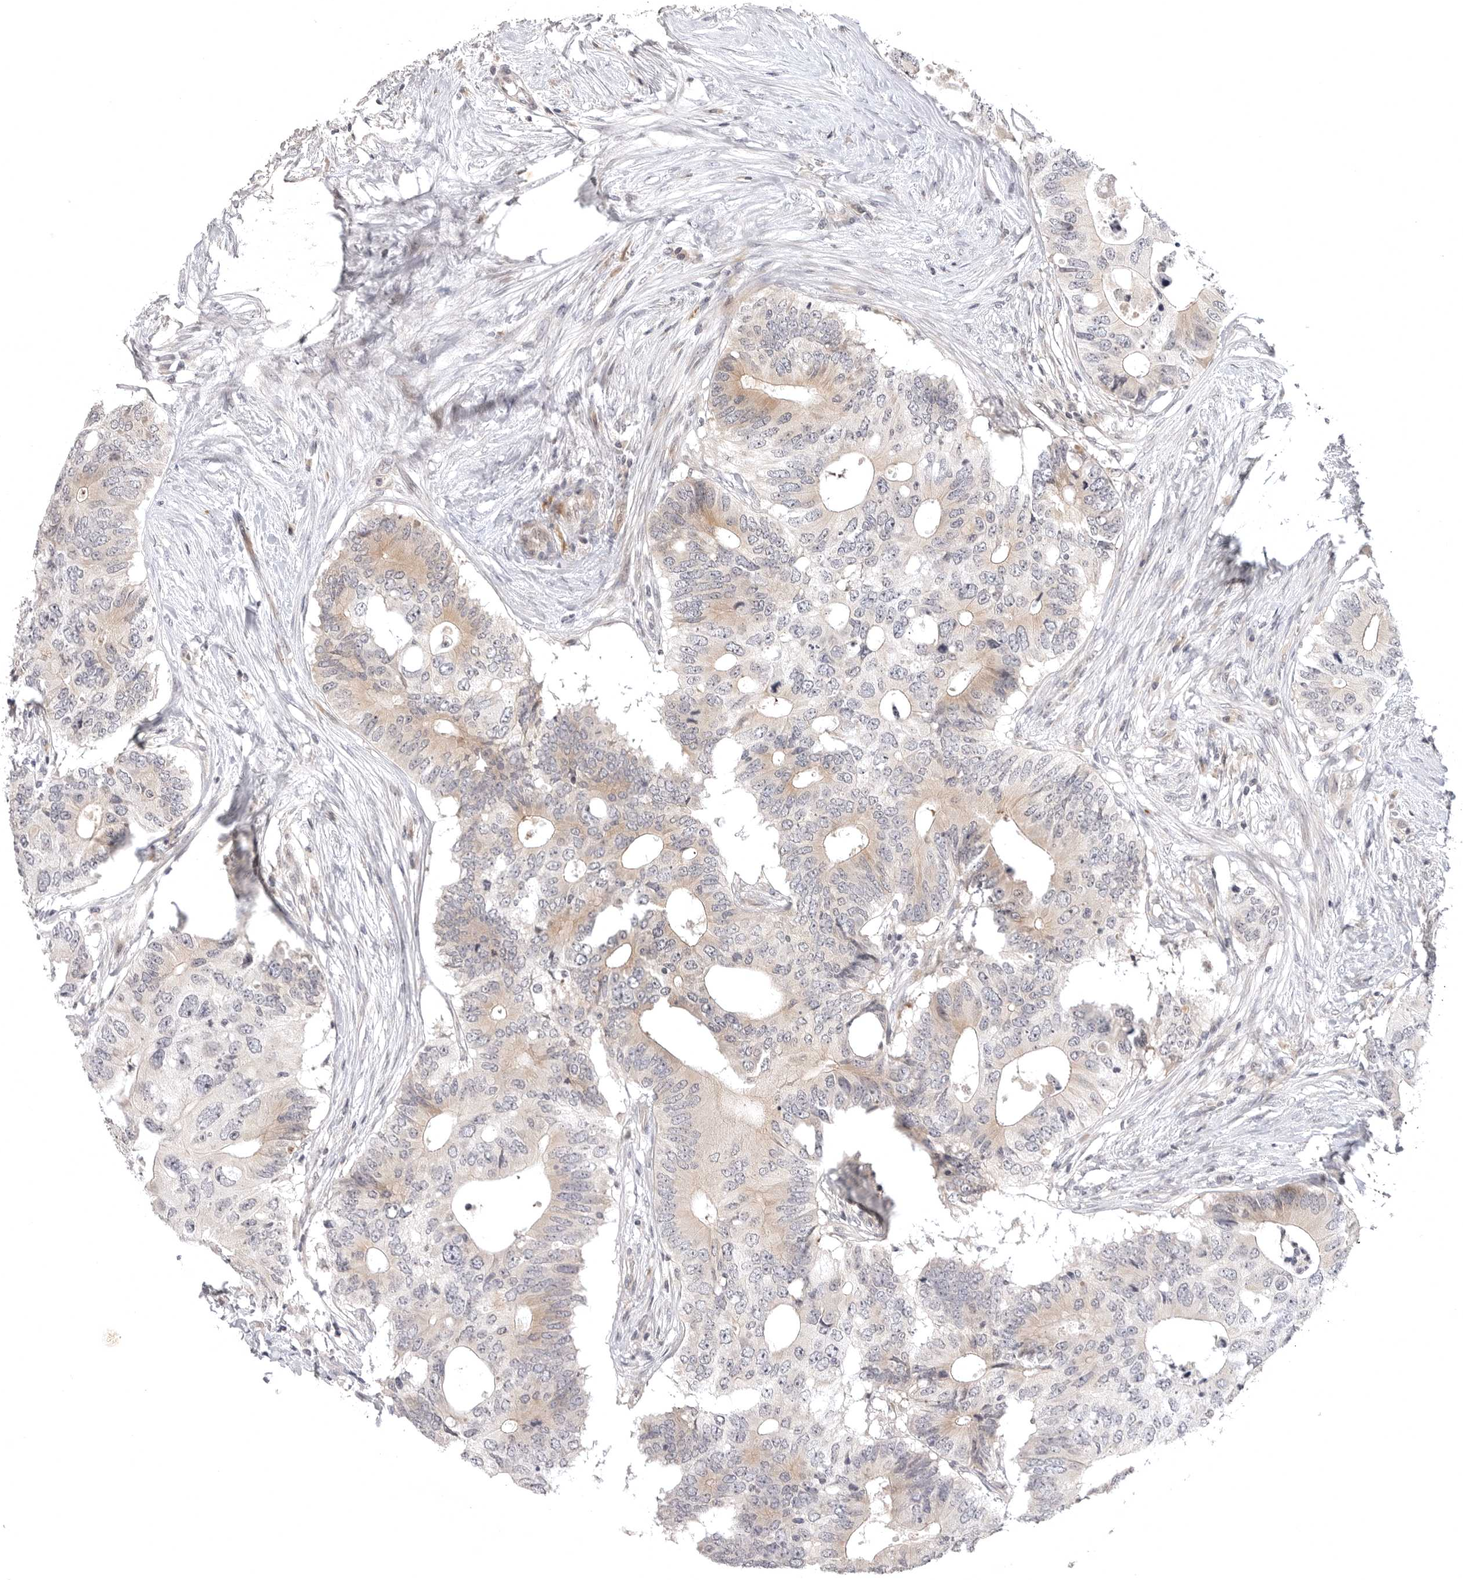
{"staining": {"intensity": "weak", "quantity": "<25%", "location": "cytoplasmic/membranous"}, "tissue": "colorectal cancer", "cell_type": "Tumor cells", "image_type": "cancer", "snomed": [{"axis": "morphology", "description": "Adenocarcinoma, NOS"}, {"axis": "topography", "description": "Colon"}], "caption": "Immunohistochemical staining of human colorectal cancer (adenocarcinoma) displays no significant expression in tumor cells. Nuclei are stained in blue.", "gene": "CD300LD", "patient": {"sex": "male", "age": 71}}